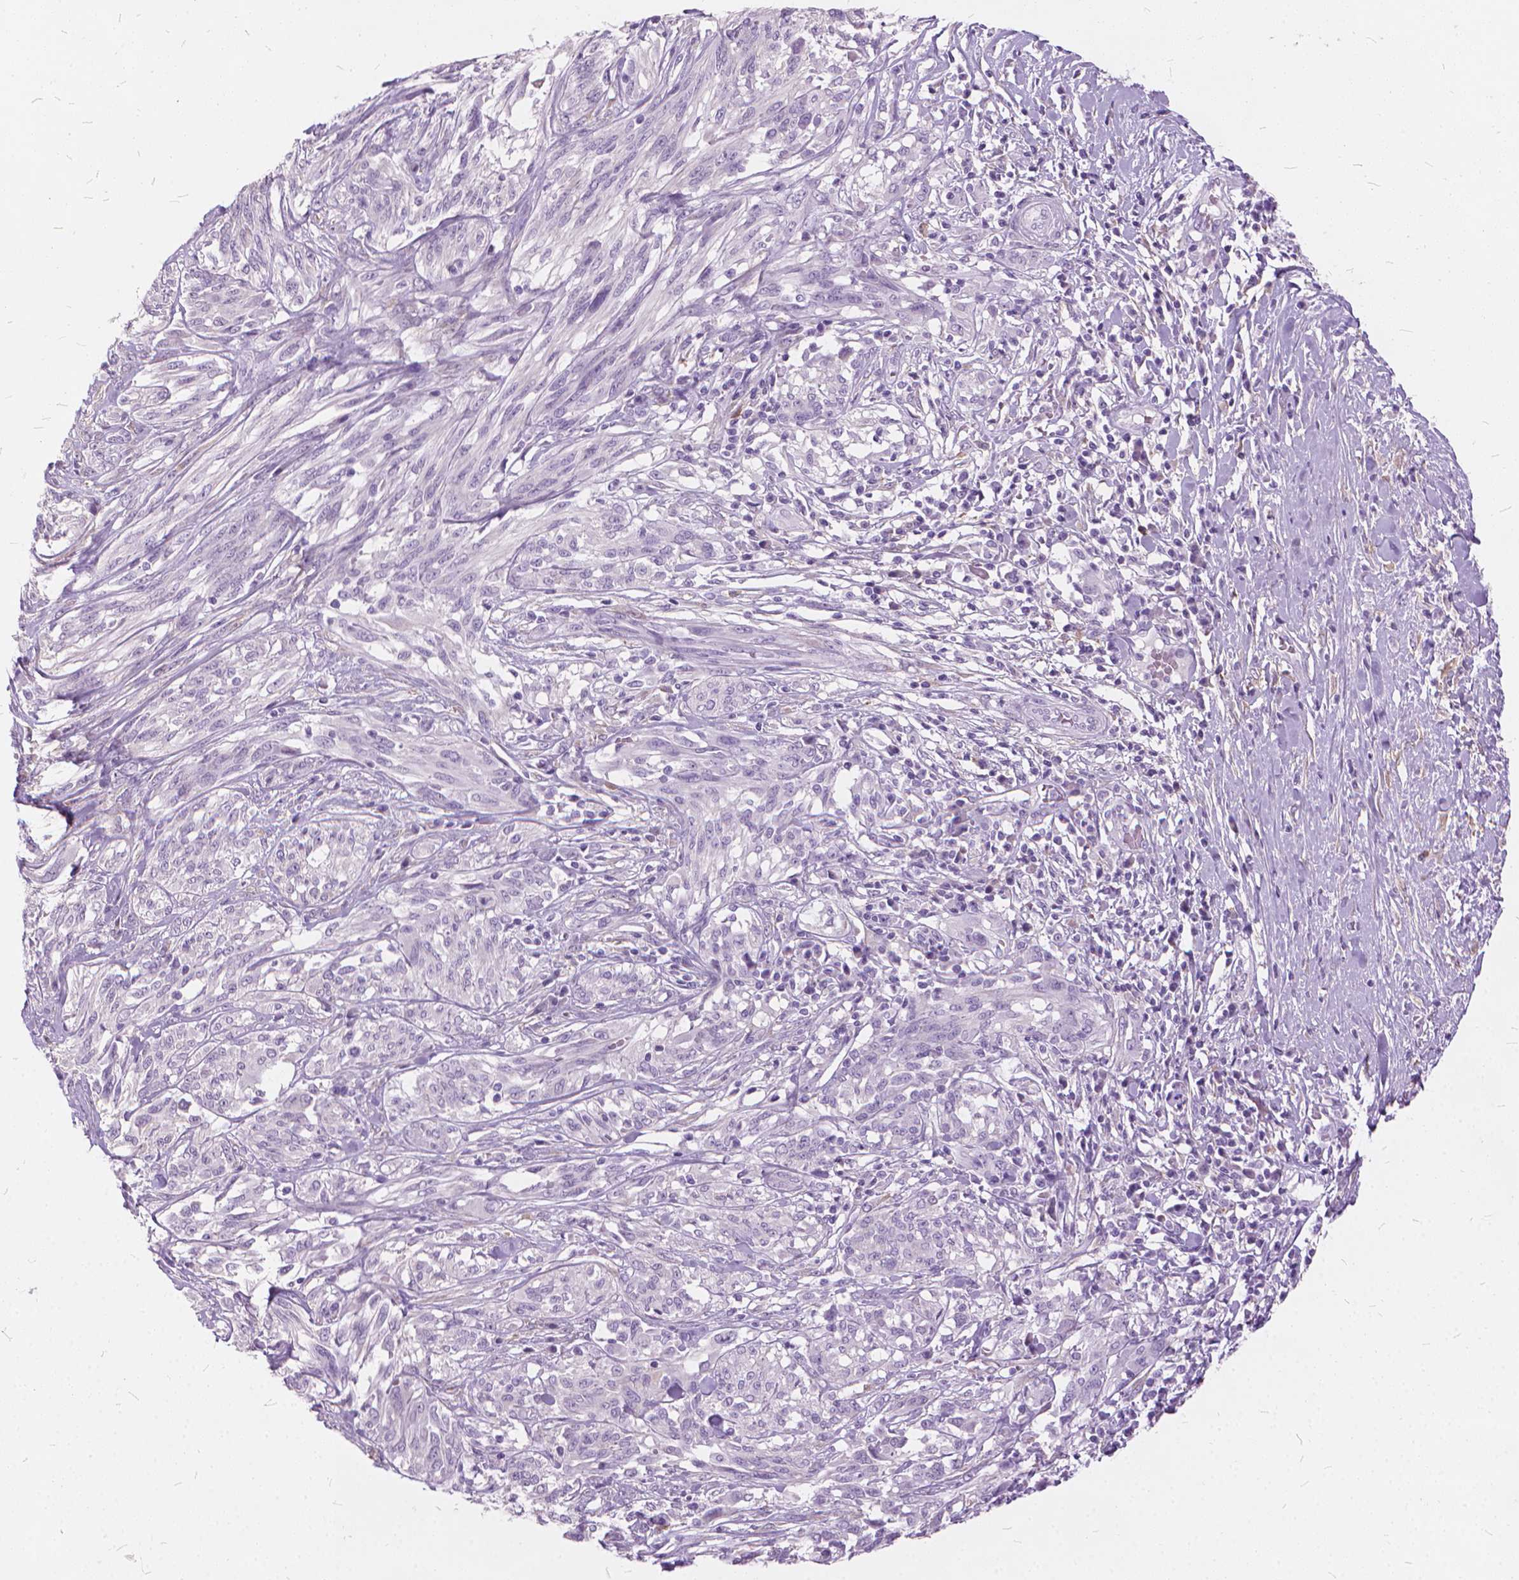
{"staining": {"intensity": "negative", "quantity": "none", "location": "none"}, "tissue": "melanoma", "cell_type": "Tumor cells", "image_type": "cancer", "snomed": [{"axis": "morphology", "description": "Malignant melanoma, NOS"}, {"axis": "topography", "description": "Skin"}], "caption": "High power microscopy histopathology image of an immunohistochemistry micrograph of melanoma, revealing no significant staining in tumor cells. (Immunohistochemistry, brightfield microscopy, high magnification).", "gene": "DNM1", "patient": {"sex": "female", "age": 91}}